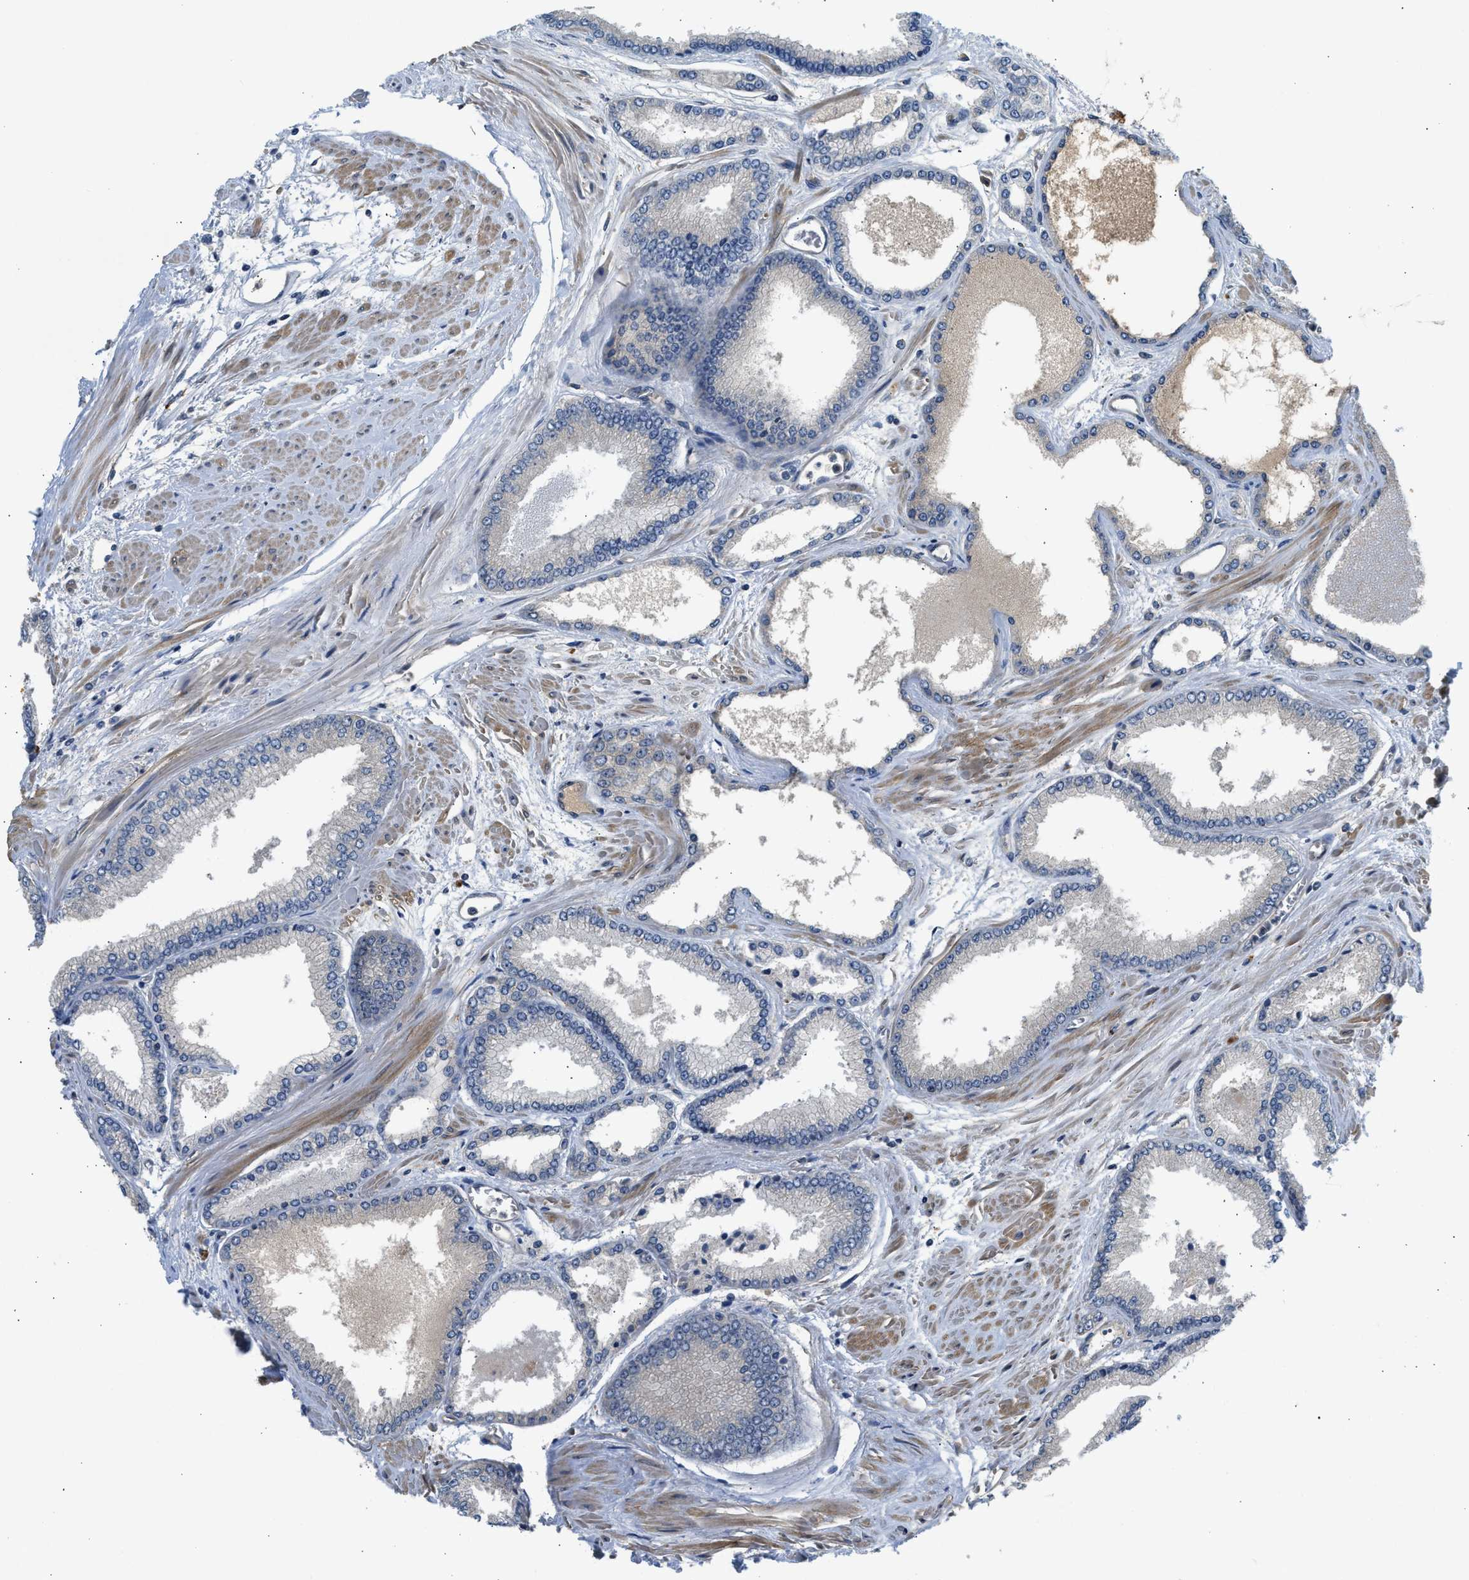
{"staining": {"intensity": "weak", "quantity": "<25%", "location": "cytoplasmic/membranous"}, "tissue": "prostate cancer", "cell_type": "Tumor cells", "image_type": "cancer", "snomed": [{"axis": "morphology", "description": "Adenocarcinoma, High grade"}, {"axis": "topography", "description": "Prostate"}], "caption": "A high-resolution histopathology image shows immunohistochemistry staining of adenocarcinoma (high-grade) (prostate), which reveals no significant positivity in tumor cells. The staining is performed using DAB brown chromogen with nuclei counter-stained in using hematoxylin.", "gene": "ADCY8", "patient": {"sex": "male", "age": 61}}